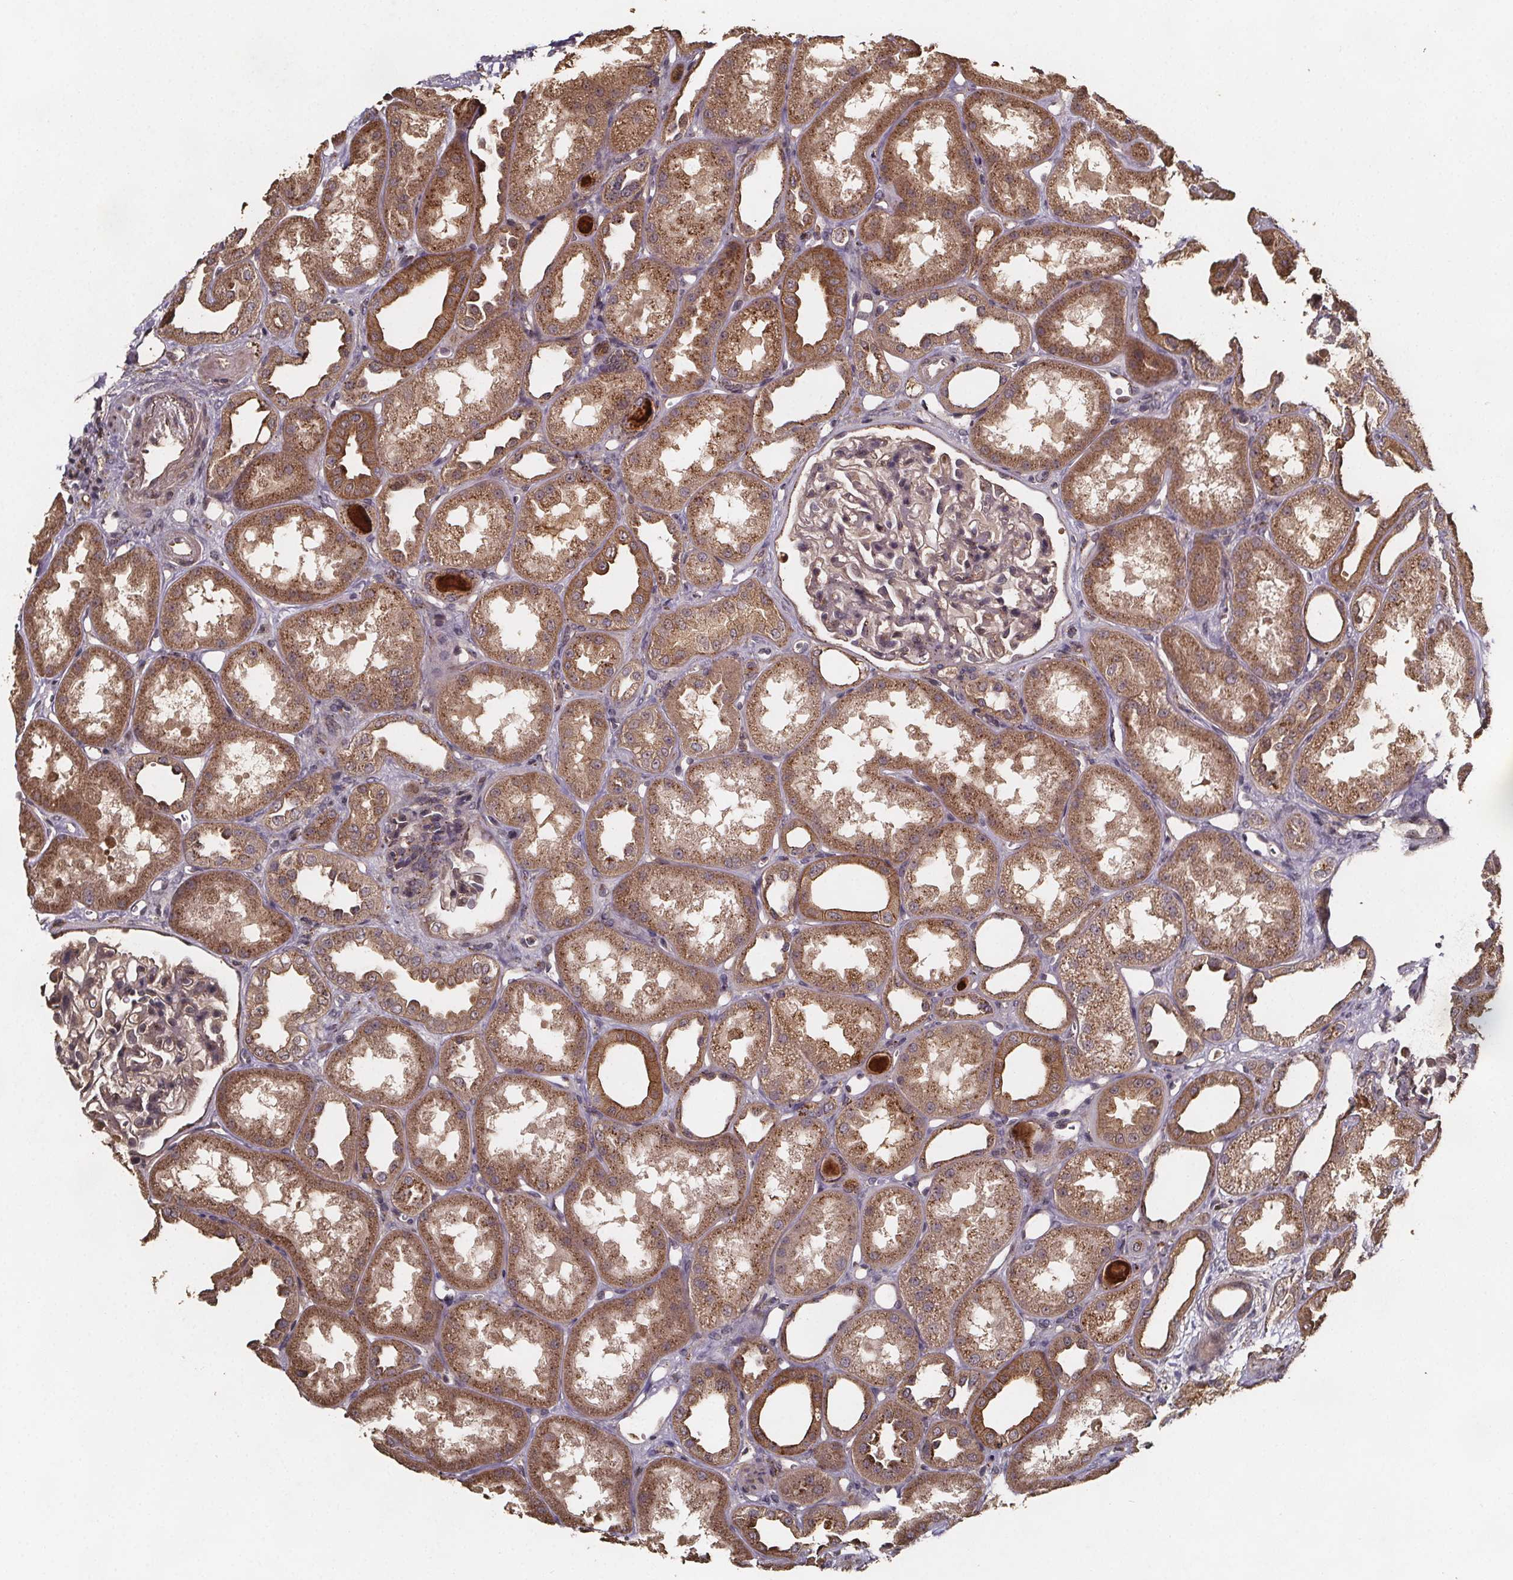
{"staining": {"intensity": "moderate", "quantity": "<25%", "location": "cytoplasmic/membranous"}, "tissue": "kidney", "cell_type": "Cells in glomeruli", "image_type": "normal", "snomed": [{"axis": "morphology", "description": "Normal tissue, NOS"}, {"axis": "topography", "description": "Kidney"}], "caption": "Immunohistochemical staining of unremarkable human kidney demonstrates low levels of moderate cytoplasmic/membranous staining in about <25% of cells in glomeruli.", "gene": "ZNF879", "patient": {"sex": "male", "age": 61}}